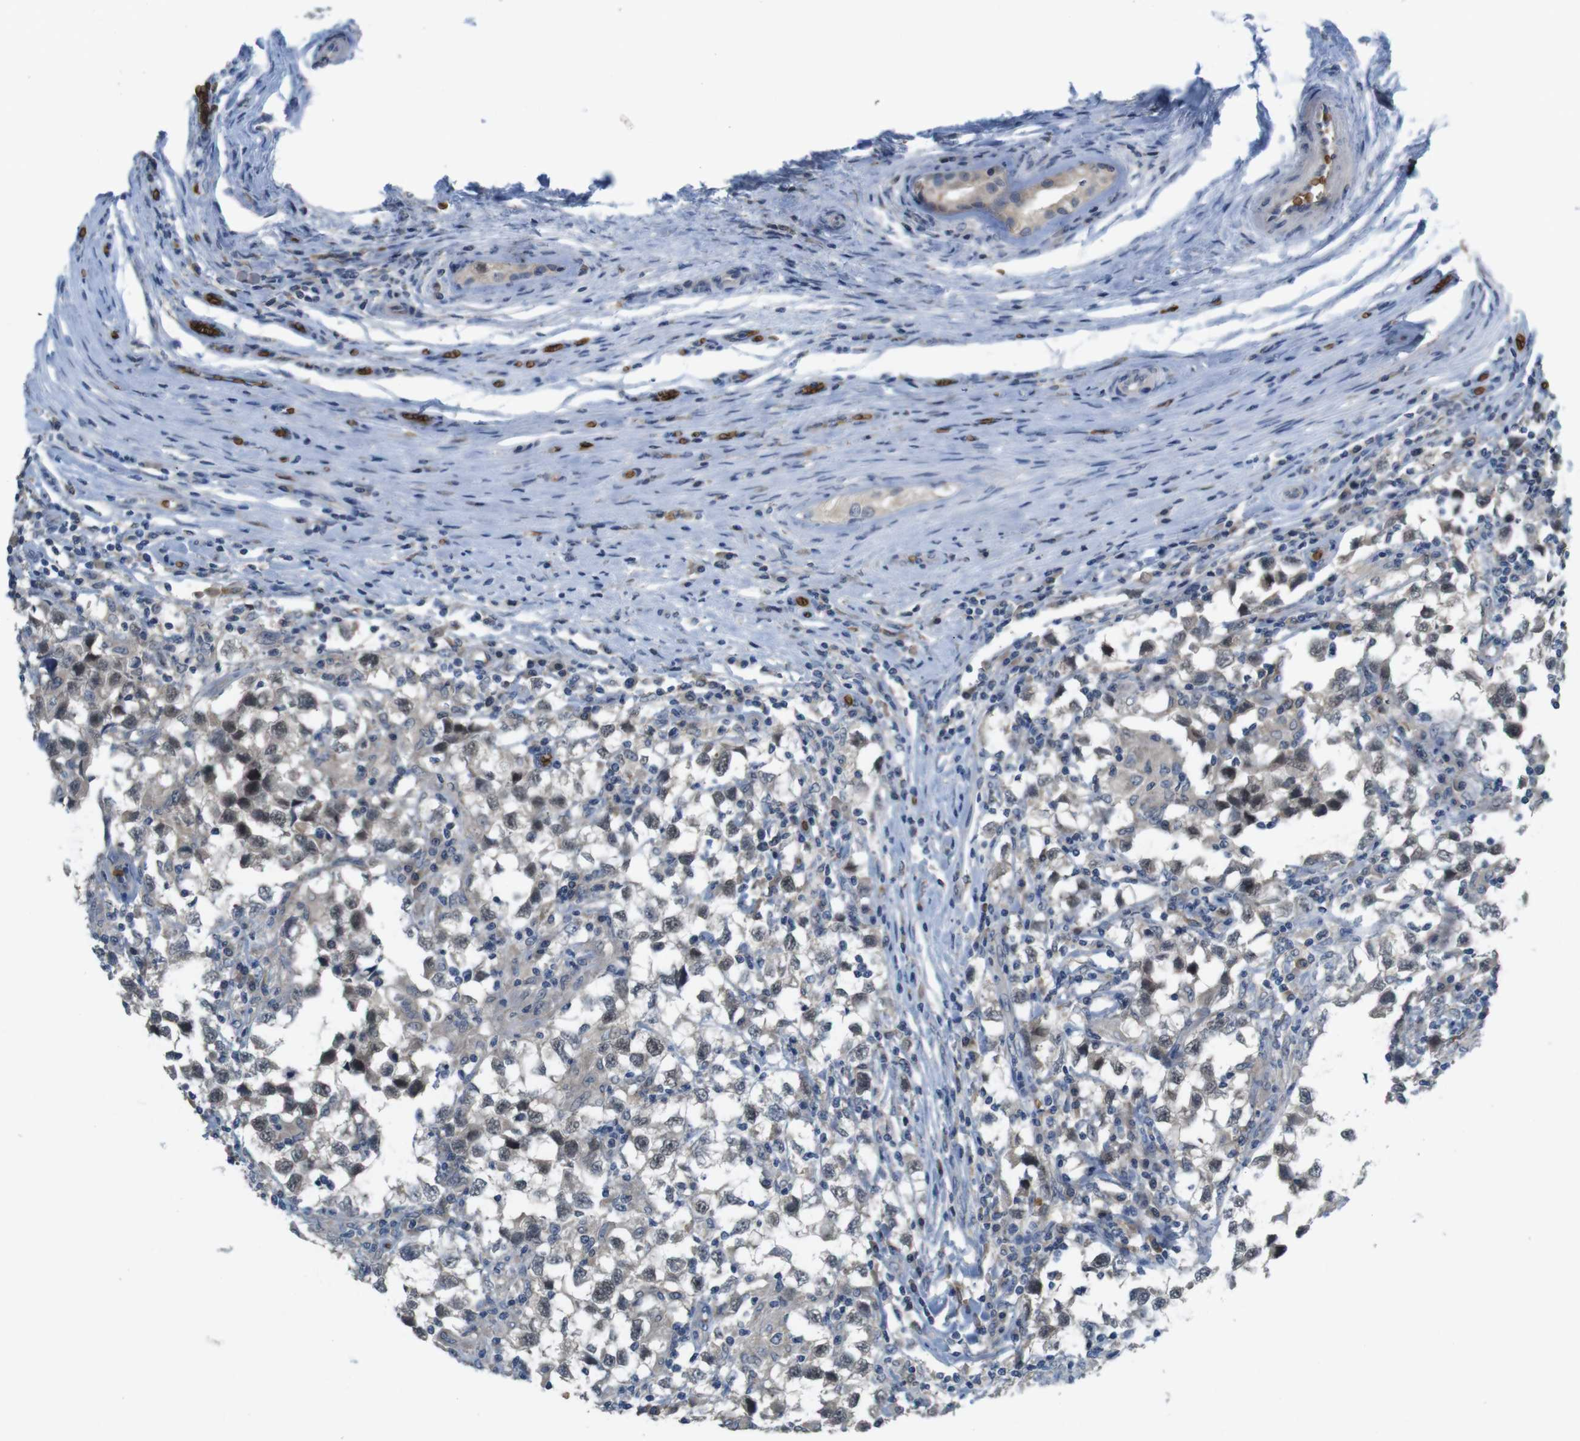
{"staining": {"intensity": "weak", "quantity": ">75%", "location": "nuclear"}, "tissue": "testis cancer", "cell_type": "Tumor cells", "image_type": "cancer", "snomed": [{"axis": "morphology", "description": "Carcinoma, Embryonal, NOS"}, {"axis": "topography", "description": "Testis"}], "caption": "Embryonal carcinoma (testis) stained for a protein shows weak nuclear positivity in tumor cells. (DAB = brown stain, brightfield microscopy at high magnification).", "gene": "GYPA", "patient": {"sex": "male", "age": 21}}